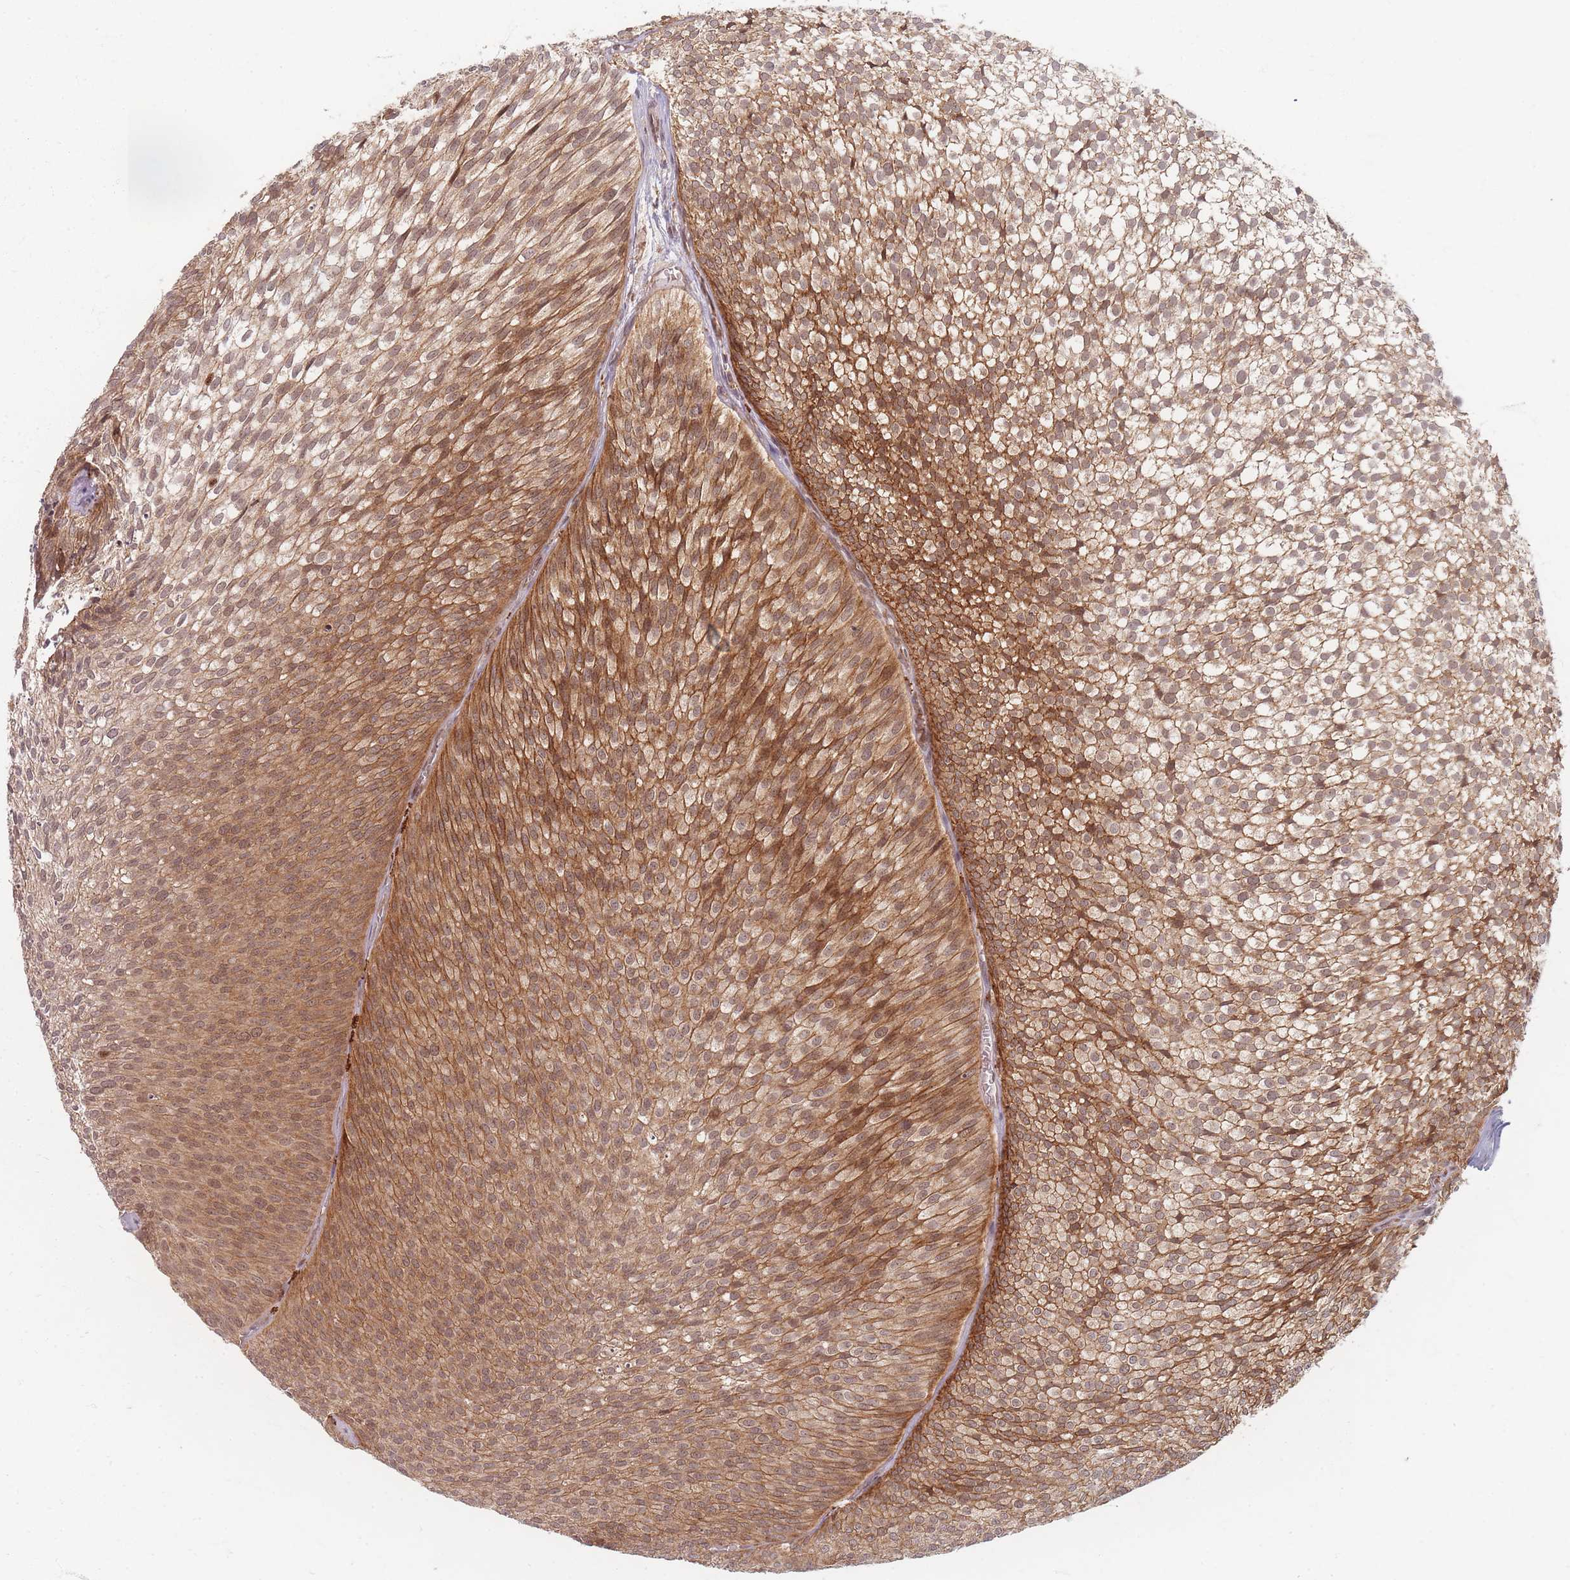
{"staining": {"intensity": "moderate", "quantity": ">75%", "location": "cytoplasmic/membranous,nuclear"}, "tissue": "urothelial cancer", "cell_type": "Tumor cells", "image_type": "cancer", "snomed": [{"axis": "morphology", "description": "Urothelial carcinoma, Low grade"}, {"axis": "topography", "description": "Urinary bladder"}], "caption": "High-power microscopy captured an immunohistochemistry photomicrograph of low-grade urothelial carcinoma, revealing moderate cytoplasmic/membranous and nuclear expression in about >75% of tumor cells.", "gene": "RADX", "patient": {"sex": "male", "age": 91}}